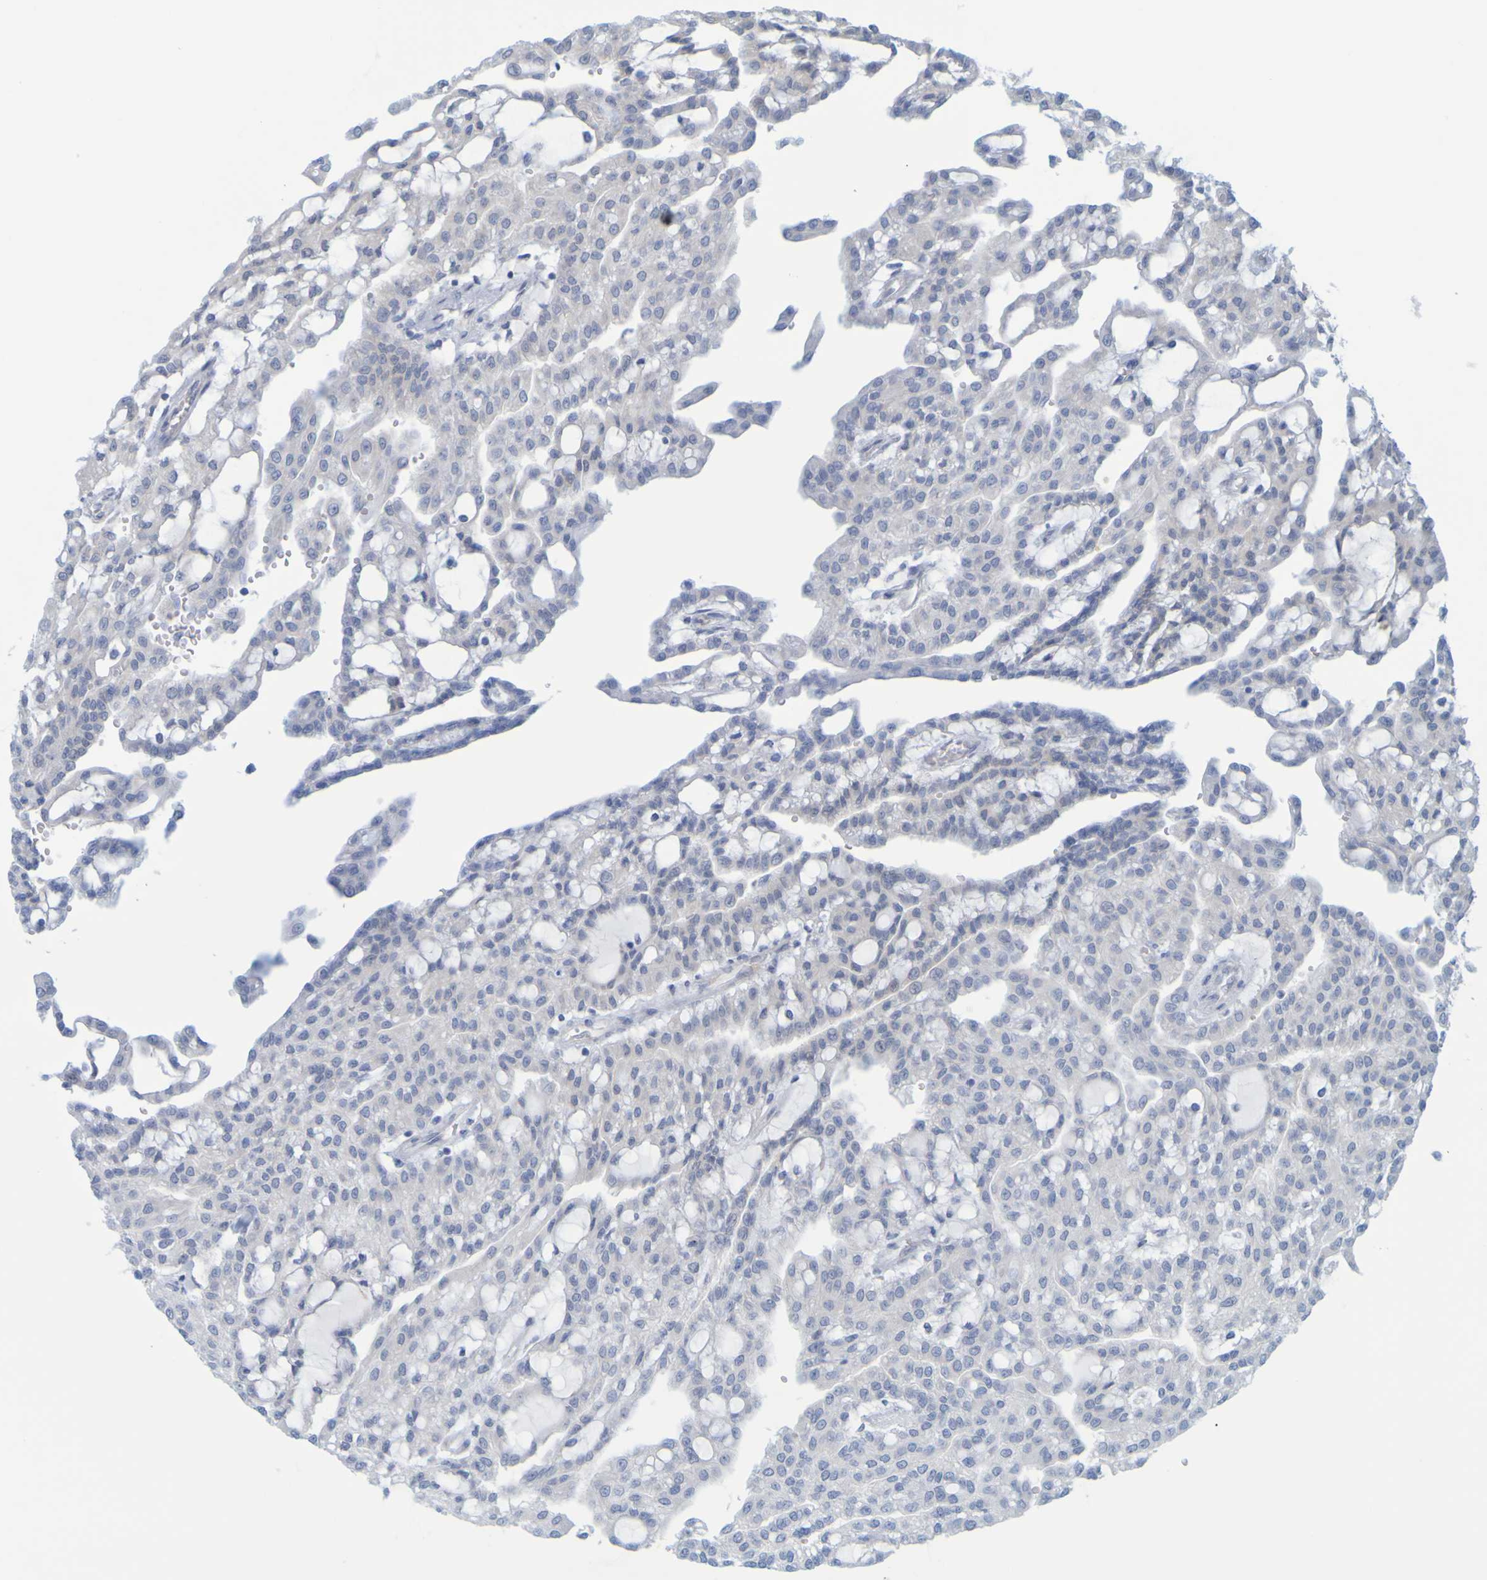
{"staining": {"intensity": "negative", "quantity": "none", "location": "none"}, "tissue": "renal cancer", "cell_type": "Tumor cells", "image_type": "cancer", "snomed": [{"axis": "morphology", "description": "Adenocarcinoma, NOS"}, {"axis": "topography", "description": "Kidney"}], "caption": "A photomicrograph of human renal cancer is negative for staining in tumor cells.", "gene": "MOGS", "patient": {"sex": "male", "age": 63}}